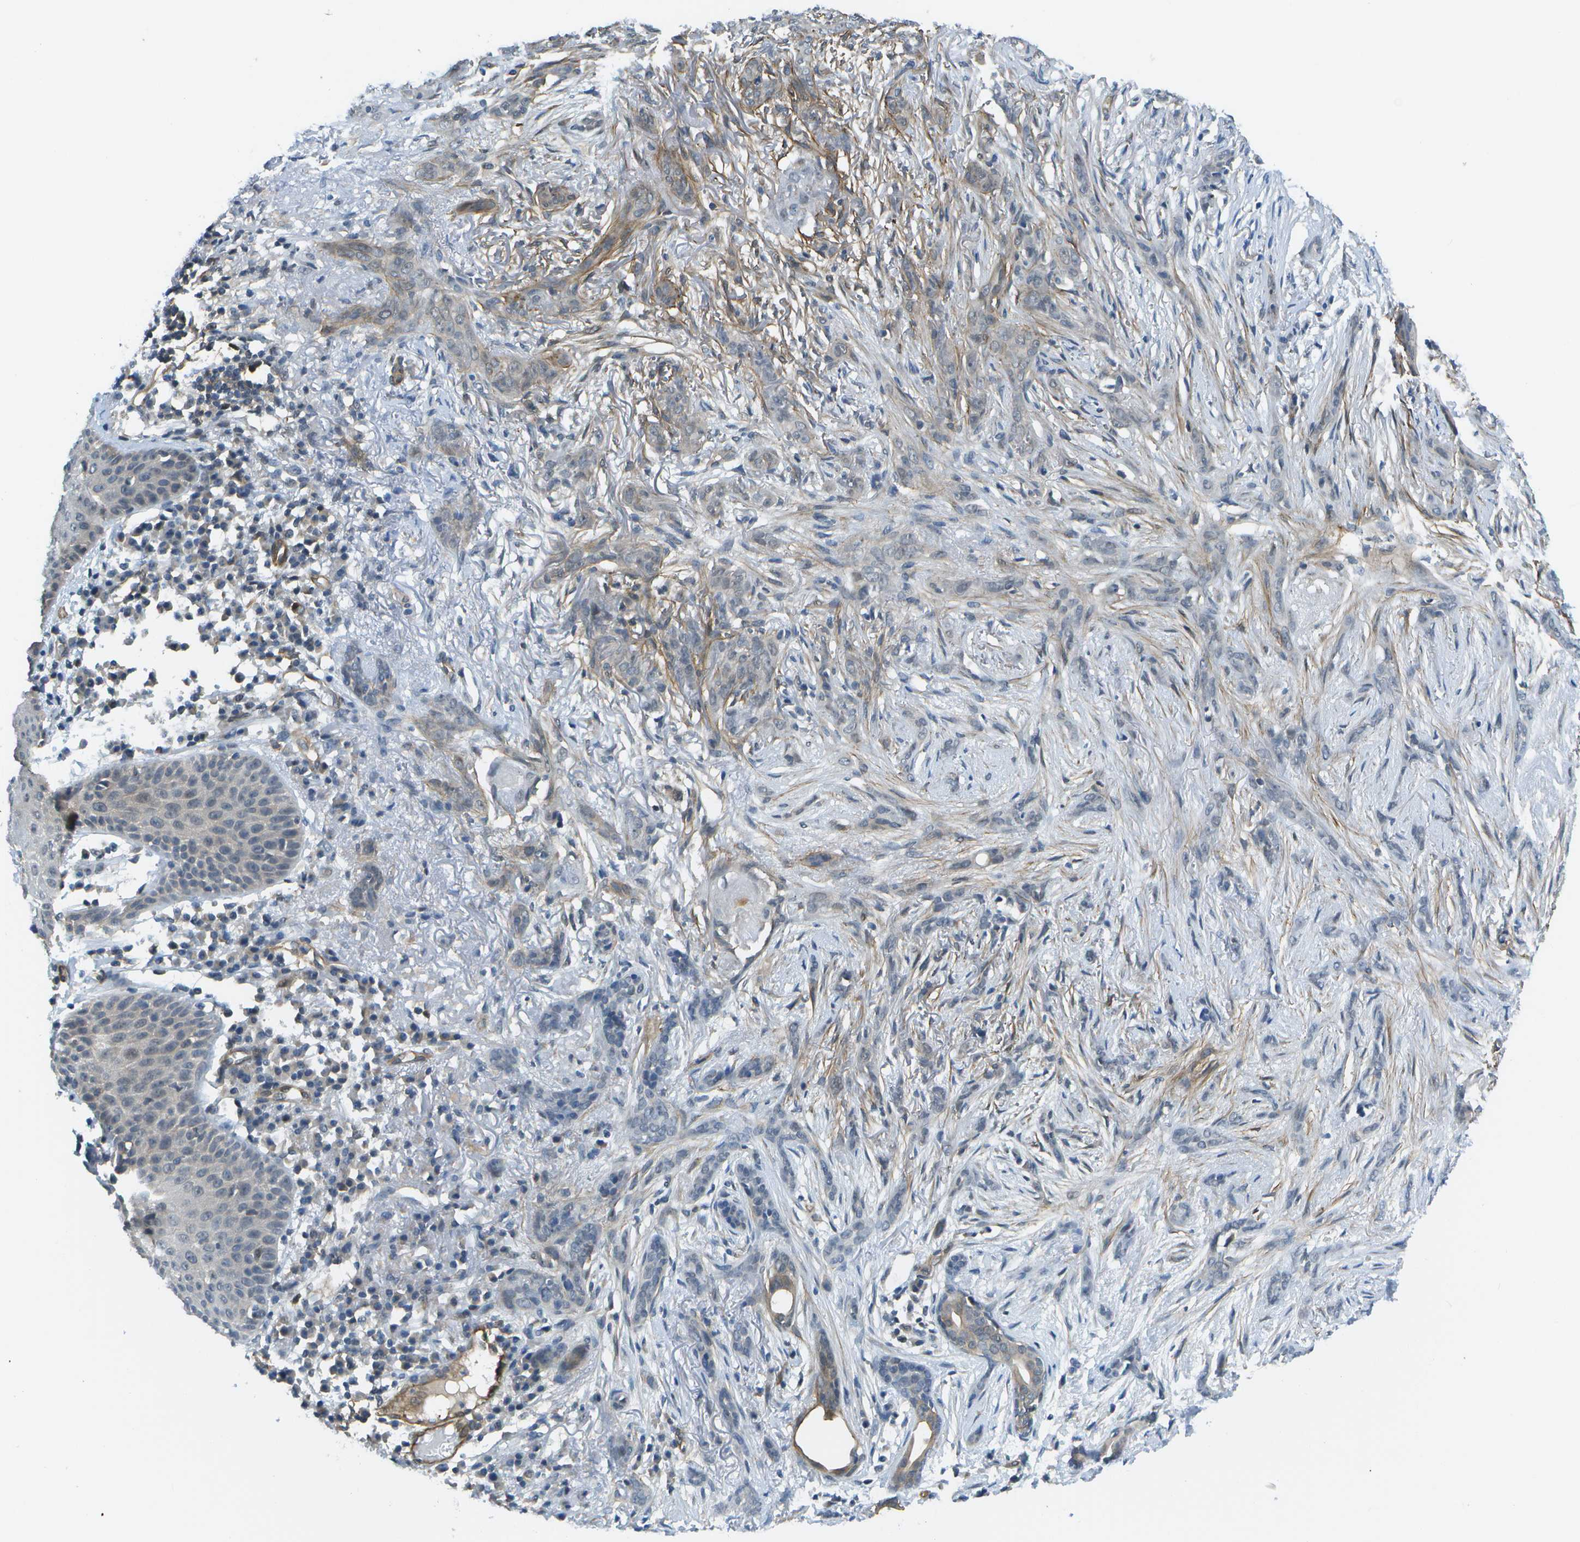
{"staining": {"intensity": "negative", "quantity": "none", "location": "none"}, "tissue": "skin cancer", "cell_type": "Tumor cells", "image_type": "cancer", "snomed": [{"axis": "morphology", "description": "Basal cell carcinoma"}, {"axis": "morphology", "description": "Adnexal tumor, benign"}, {"axis": "topography", "description": "Skin"}], "caption": "The histopathology image exhibits no staining of tumor cells in skin cancer (basal cell carcinoma).", "gene": "KIAA0040", "patient": {"sex": "female", "age": 42}}